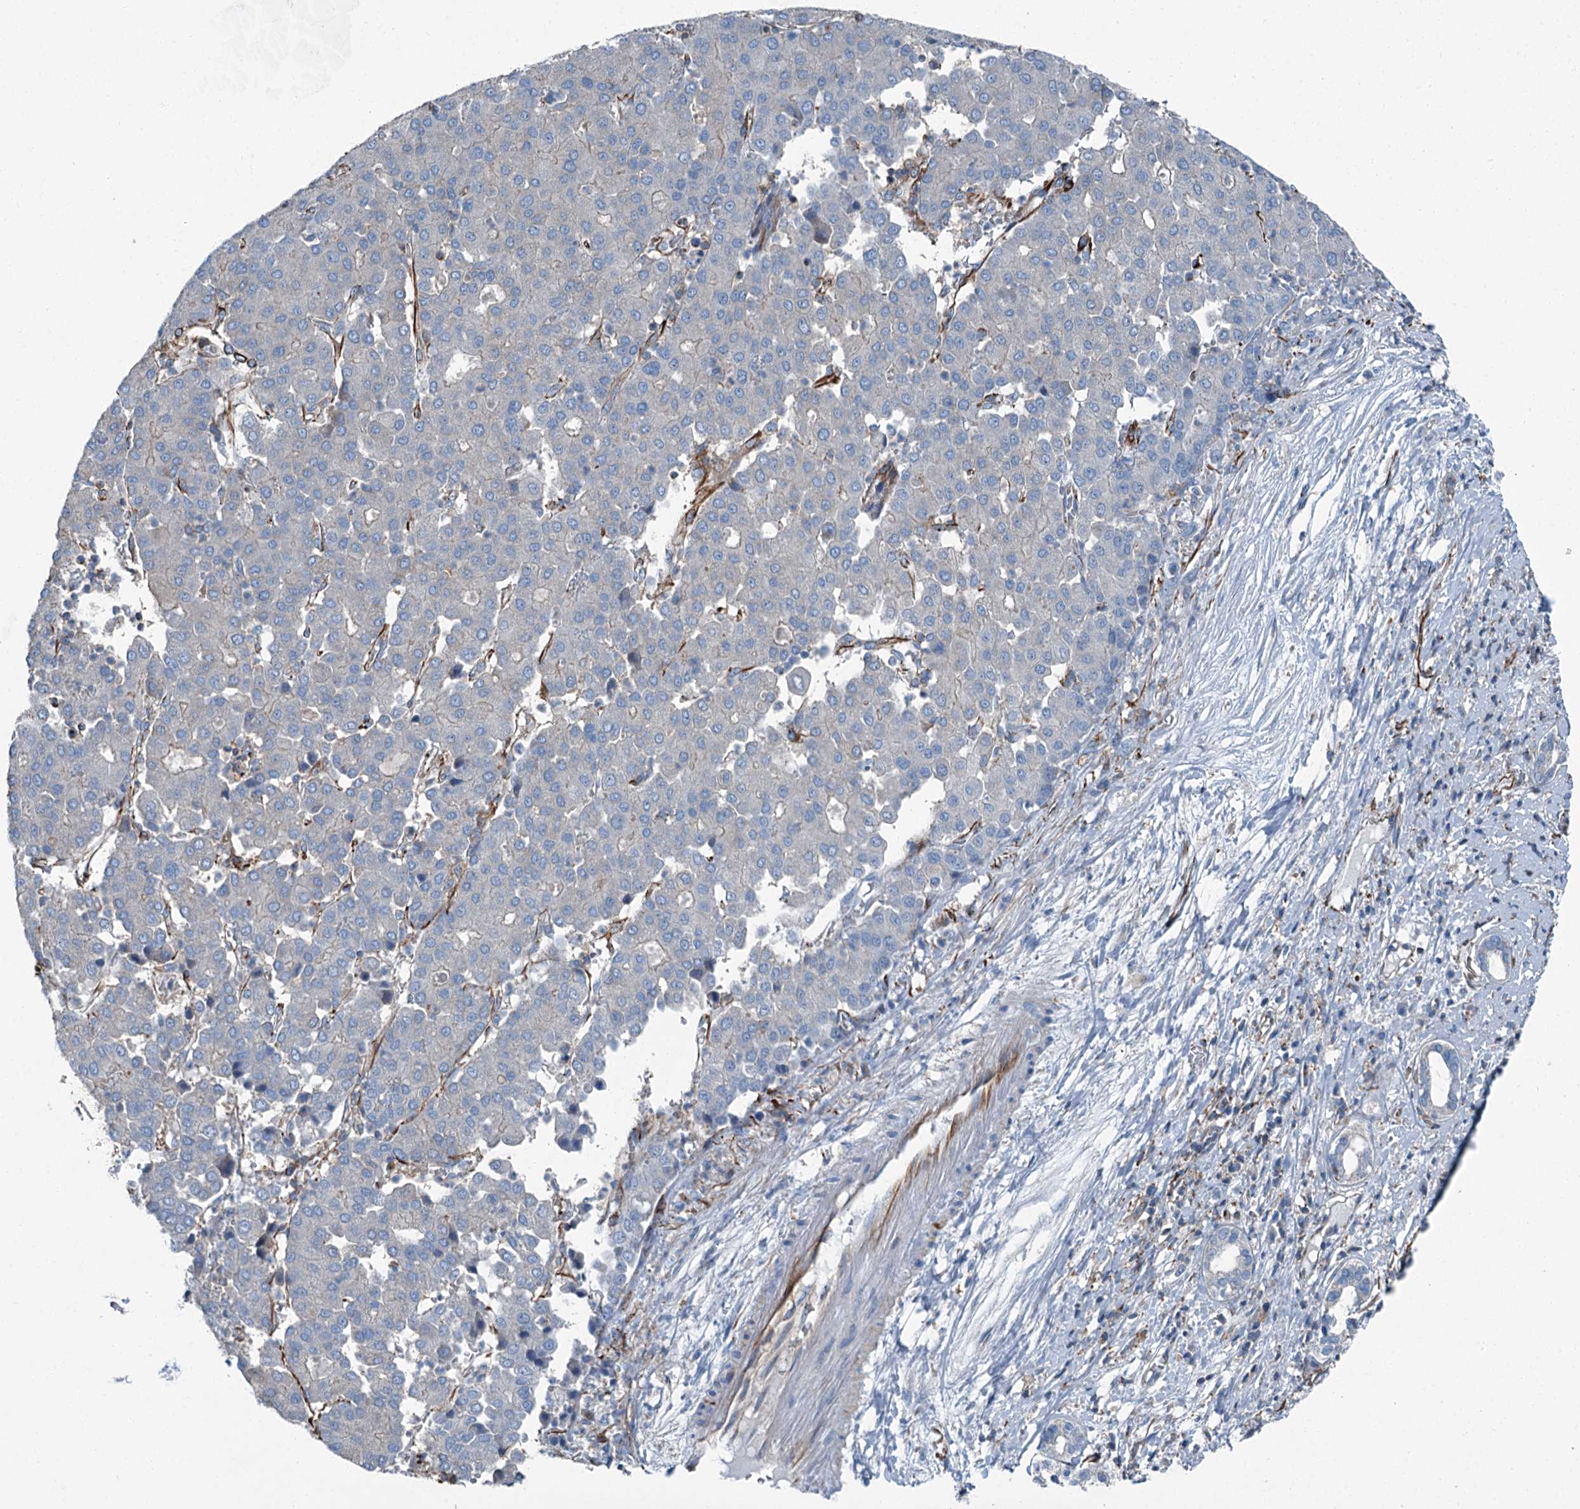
{"staining": {"intensity": "negative", "quantity": "none", "location": "none"}, "tissue": "liver cancer", "cell_type": "Tumor cells", "image_type": "cancer", "snomed": [{"axis": "morphology", "description": "Carcinoma, Hepatocellular, NOS"}, {"axis": "topography", "description": "Liver"}], "caption": "Immunohistochemistry (IHC) histopathology image of liver cancer (hepatocellular carcinoma) stained for a protein (brown), which exhibits no positivity in tumor cells. Nuclei are stained in blue.", "gene": "AXL", "patient": {"sex": "male", "age": 65}}